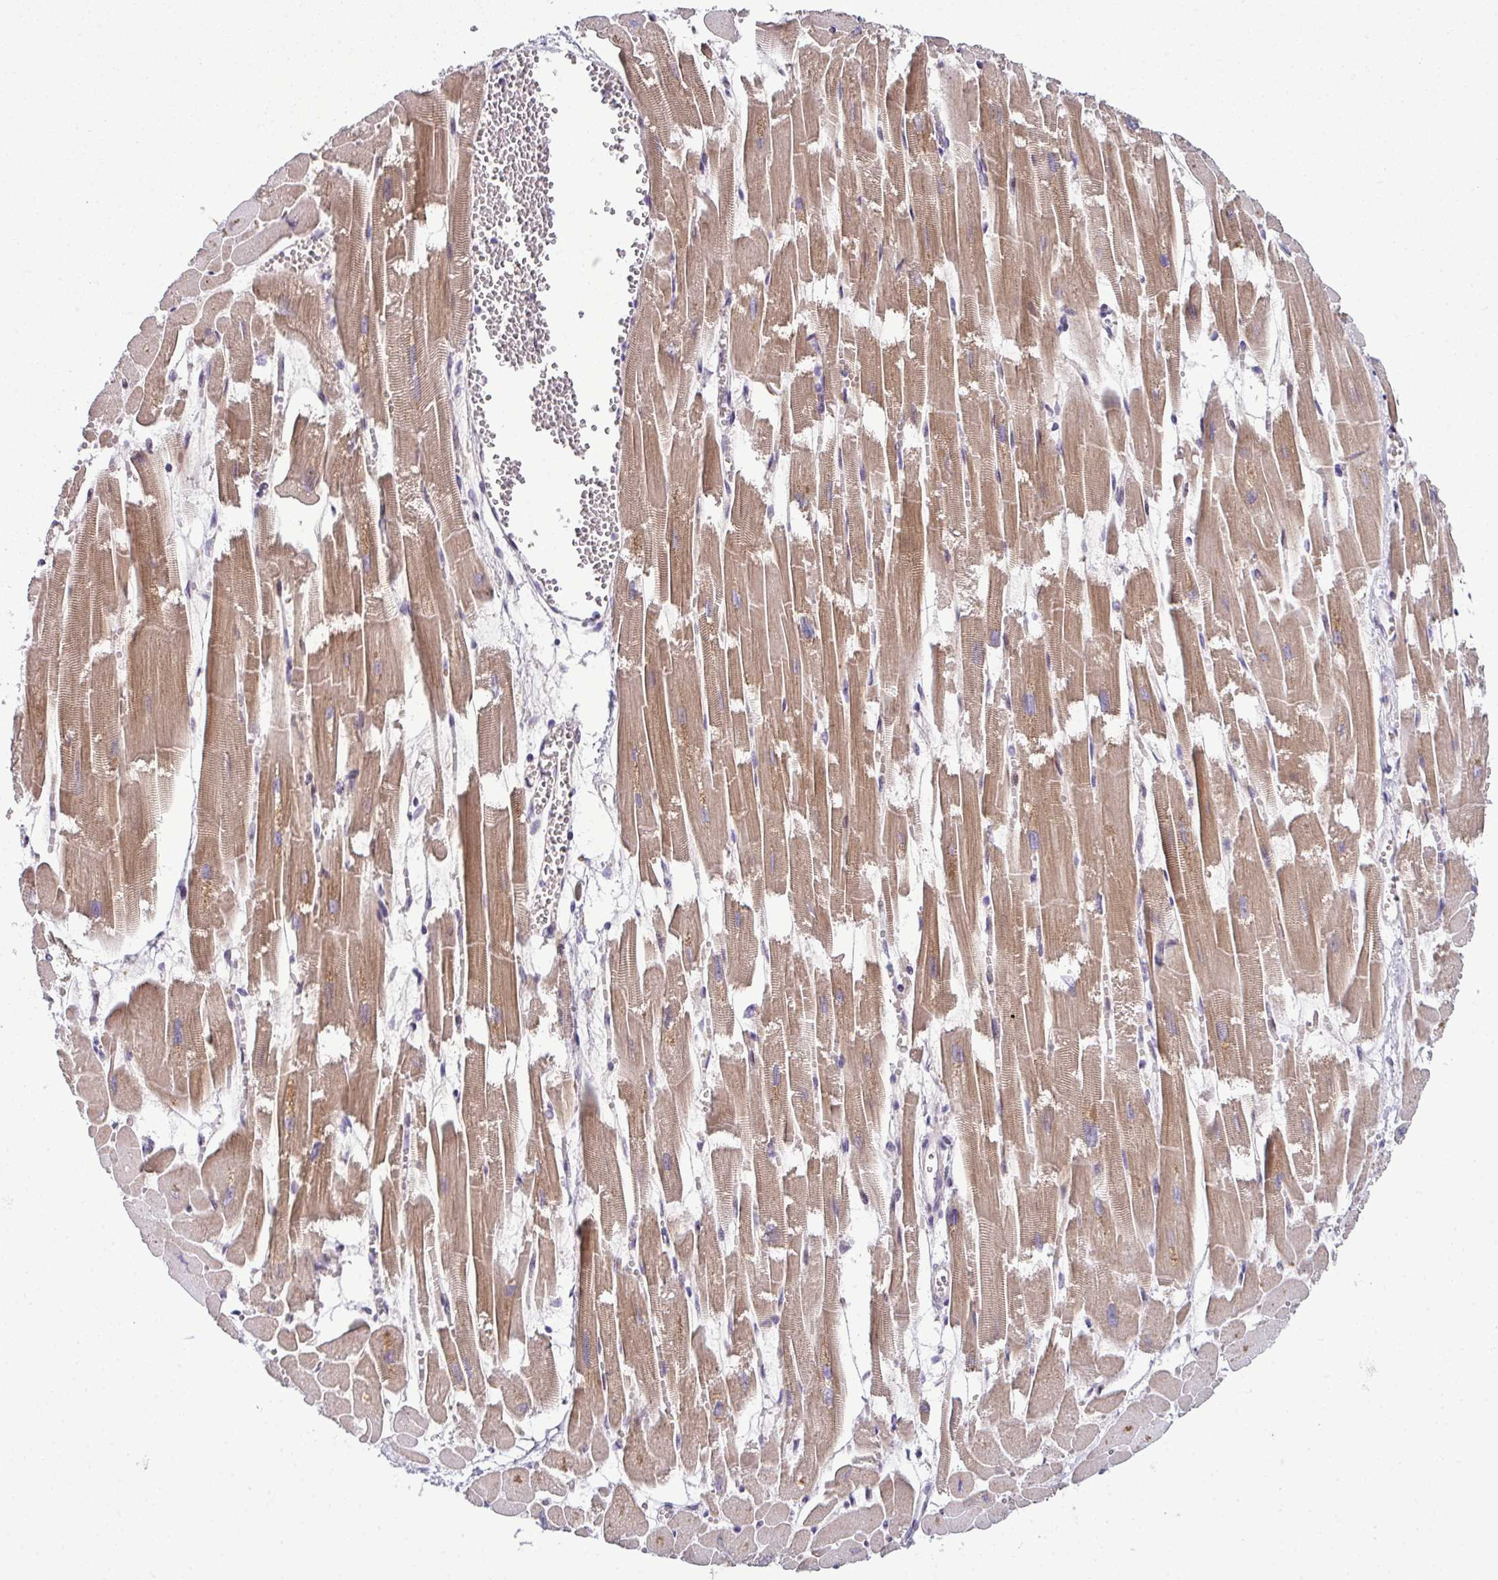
{"staining": {"intensity": "moderate", "quantity": "25%-75%", "location": "cytoplasmic/membranous"}, "tissue": "heart muscle", "cell_type": "Cardiomyocytes", "image_type": "normal", "snomed": [{"axis": "morphology", "description": "Normal tissue, NOS"}, {"axis": "topography", "description": "Heart"}], "caption": "Immunohistochemistry (IHC) (DAB) staining of benign human heart muscle displays moderate cytoplasmic/membranous protein staining in about 25%-75% of cardiomyocytes. Using DAB (3,3'-diaminobenzidine) (brown) and hematoxylin (blue) stains, captured at high magnification using brightfield microscopy.", "gene": "ODF1", "patient": {"sex": "female", "age": 52}}